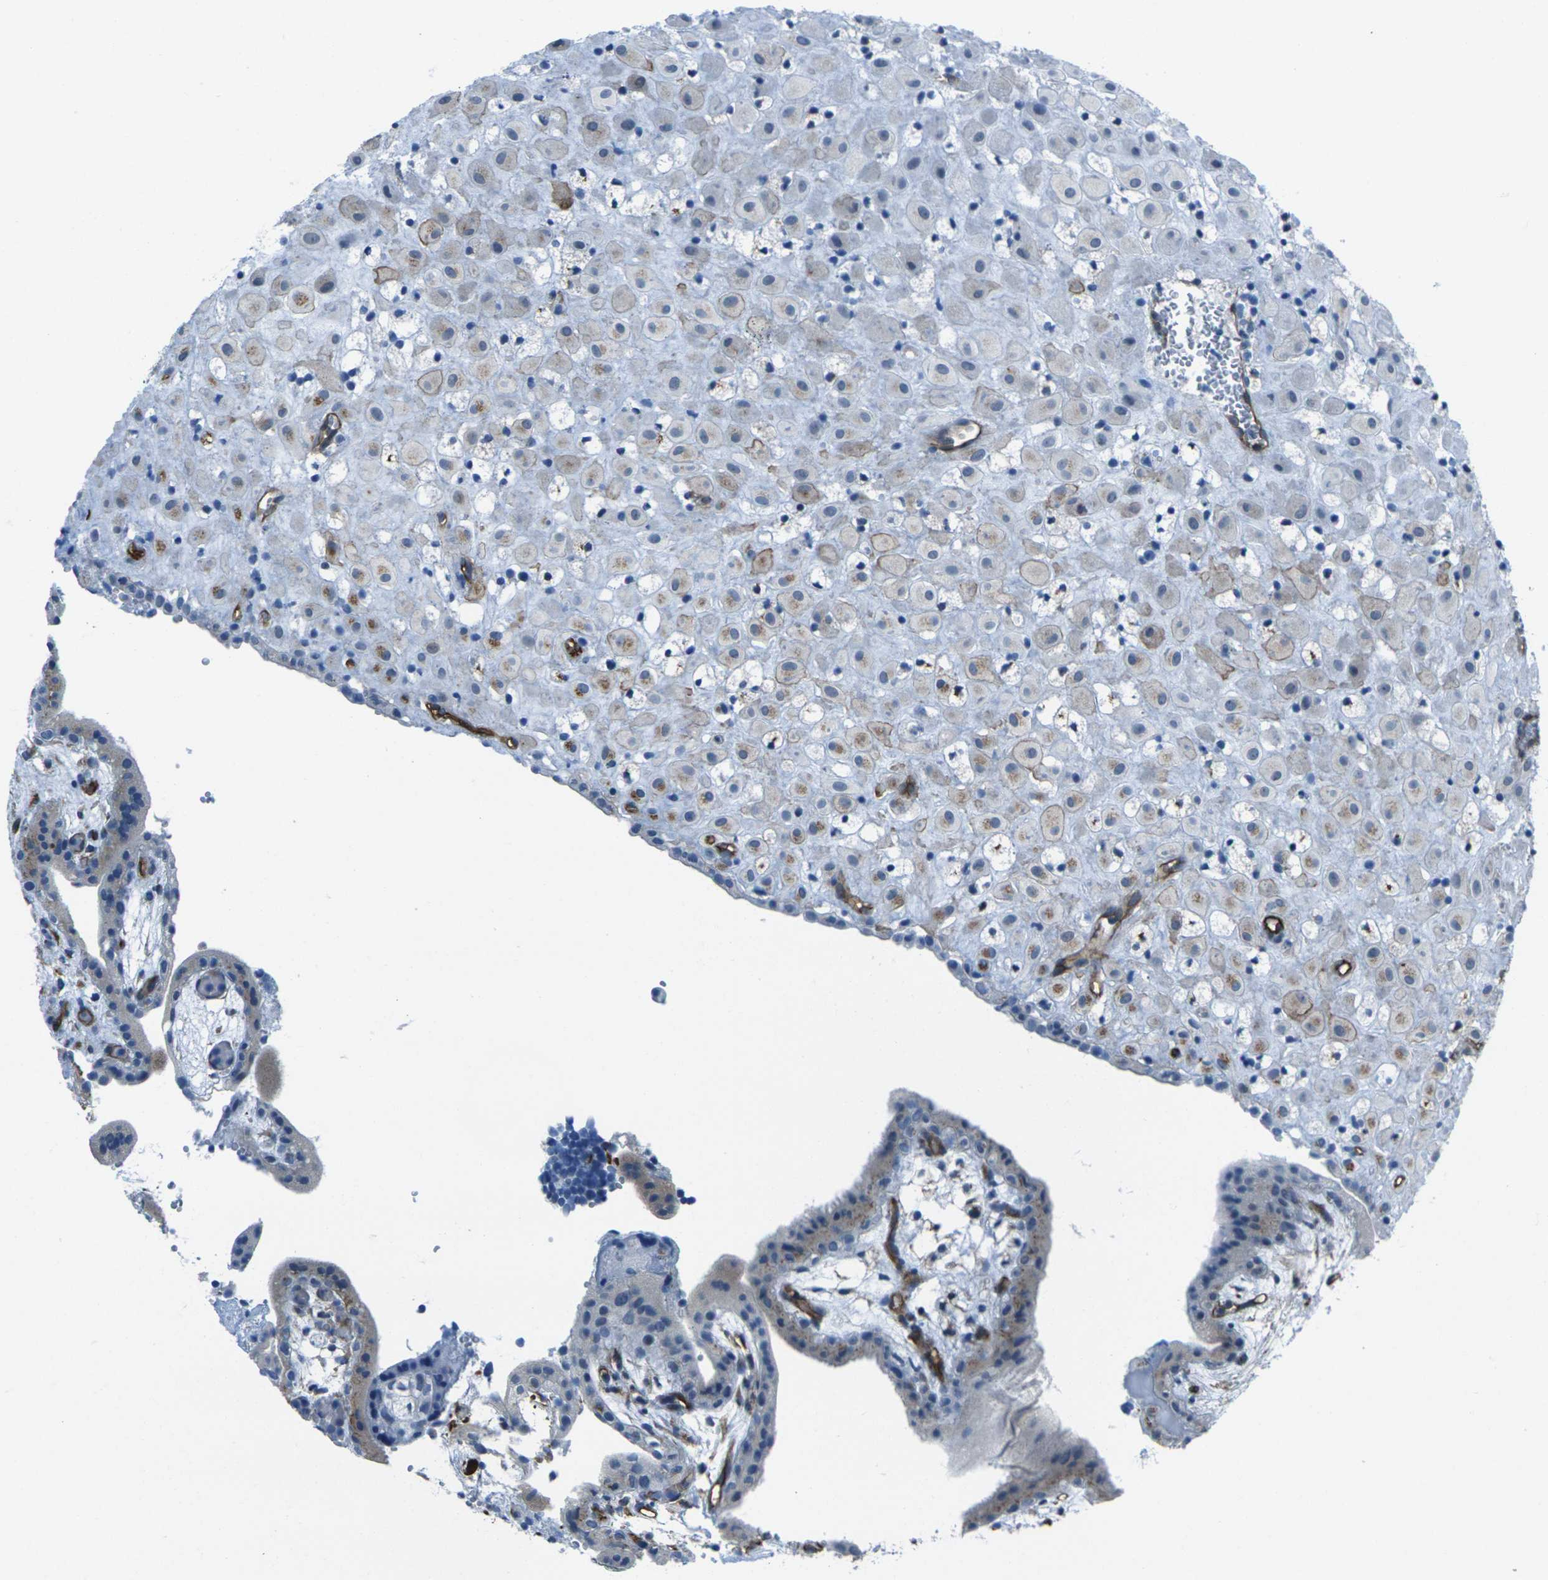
{"staining": {"intensity": "negative", "quantity": "none", "location": "none"}, "tissue": "placenta", "cell_type": "Decidual cells", "image_type": "normal", "snomed": [{"axis": "morphology", "description": "Normal tissue, NOS"}, {"axis": "topography", "description": "Placenta"}], "caption": "Micrograph shows no protein staining in decidual cells of normal placenta. Brightfield microscopy of immunohistochemistry stained with DAB (3,3'-diaminobenzidine) (brown) and hematoxylin (blue), captured at high magnification.", "gene": "HSPA12B", "patient": {"sex": "female", "age": 18}}